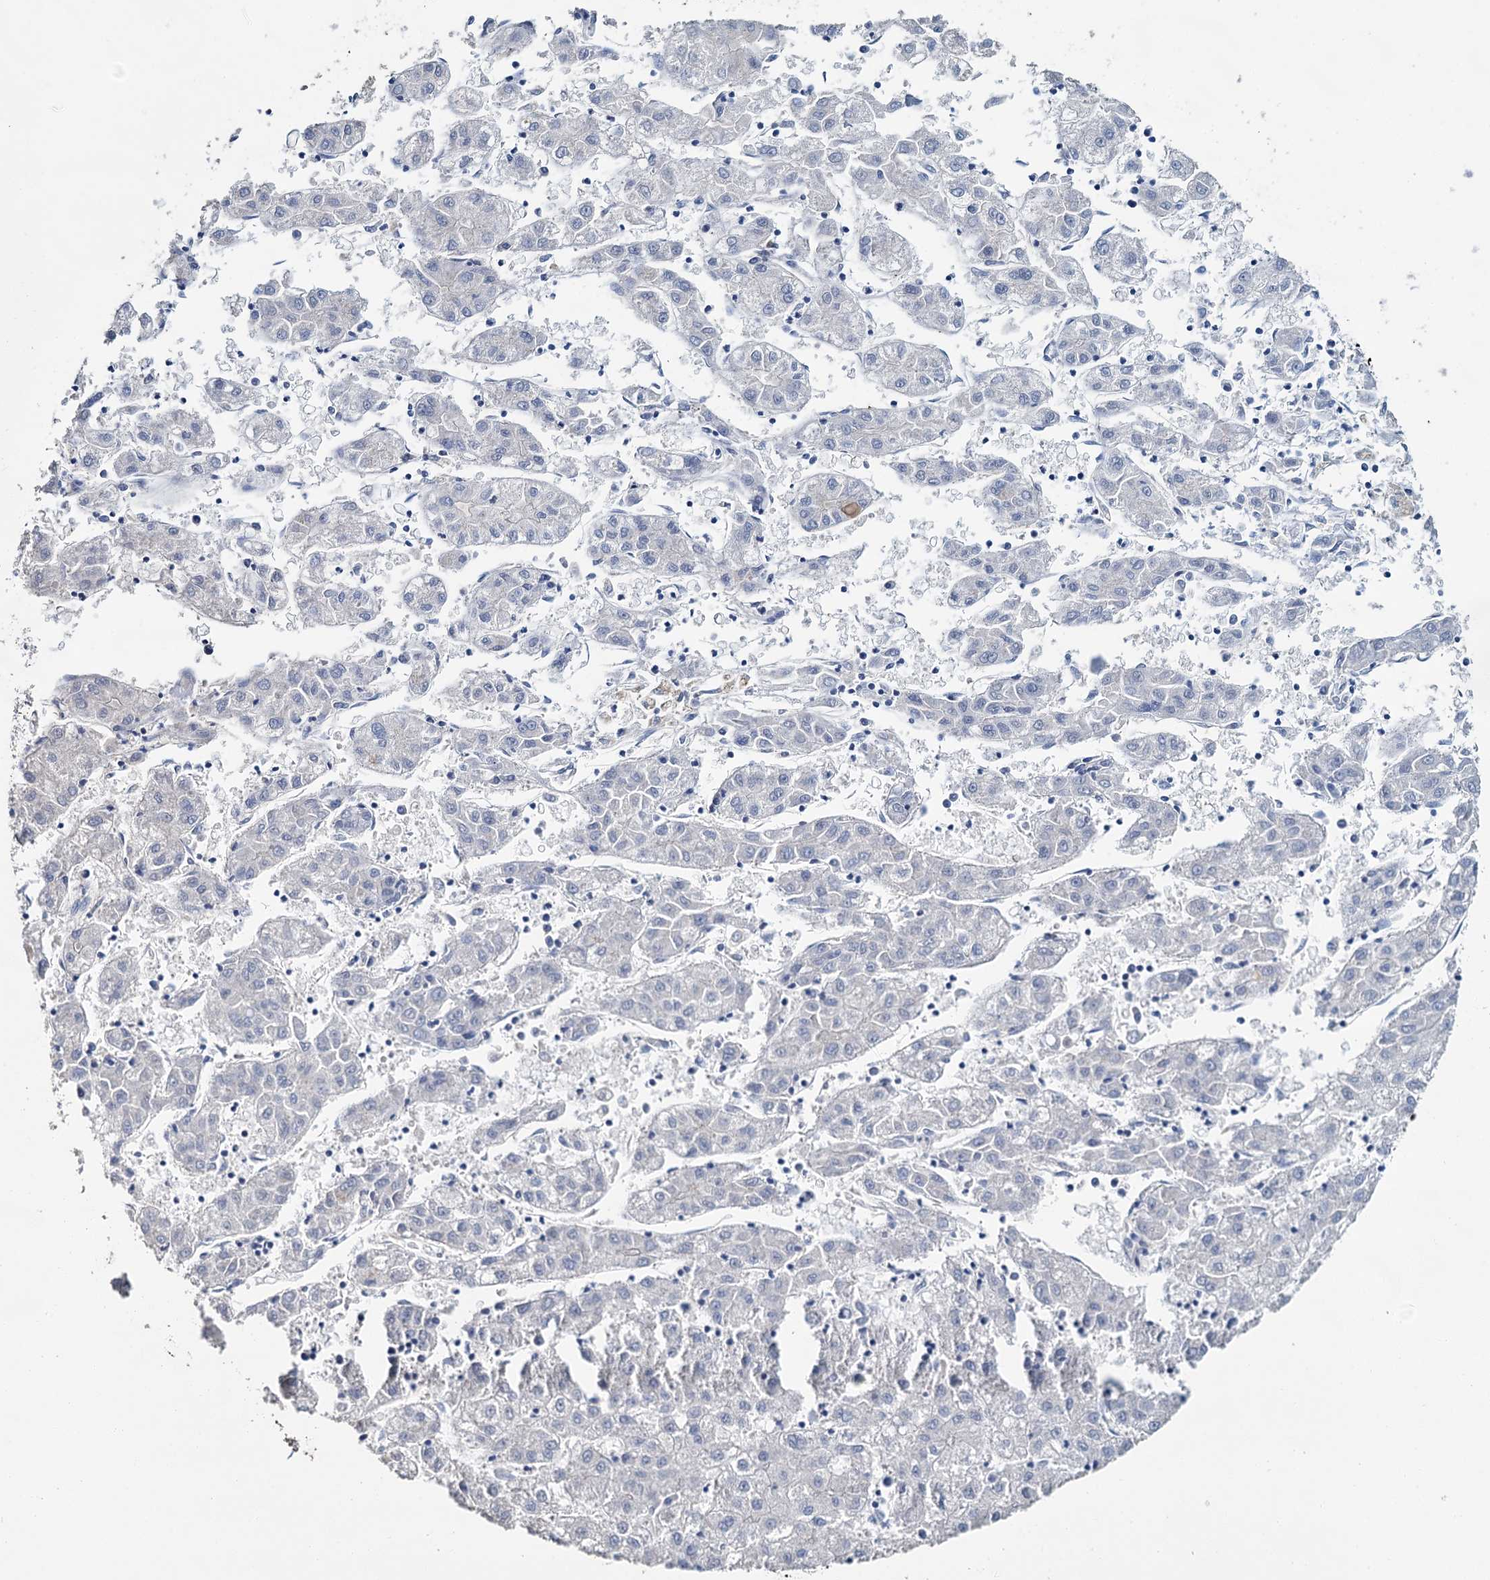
{"staining": {"intensity": "negative", "quantity": "none", "location": "none"}, "tissue": "liver cancer", "cell_type": "Tumor cells", "image_type": "cancer", "snomed": [{"axis": "morphology", "description": "Carcinoma, Hepatocellular, NOS"}, {"axis": "topography", "description": "Liver"}], "caption": "The photomicrograph shows no staining of tumor cells in hepatocellular carcinoma (liver).", "gene": "SNCB", "patient": {"sex": "male", "age": 72}}